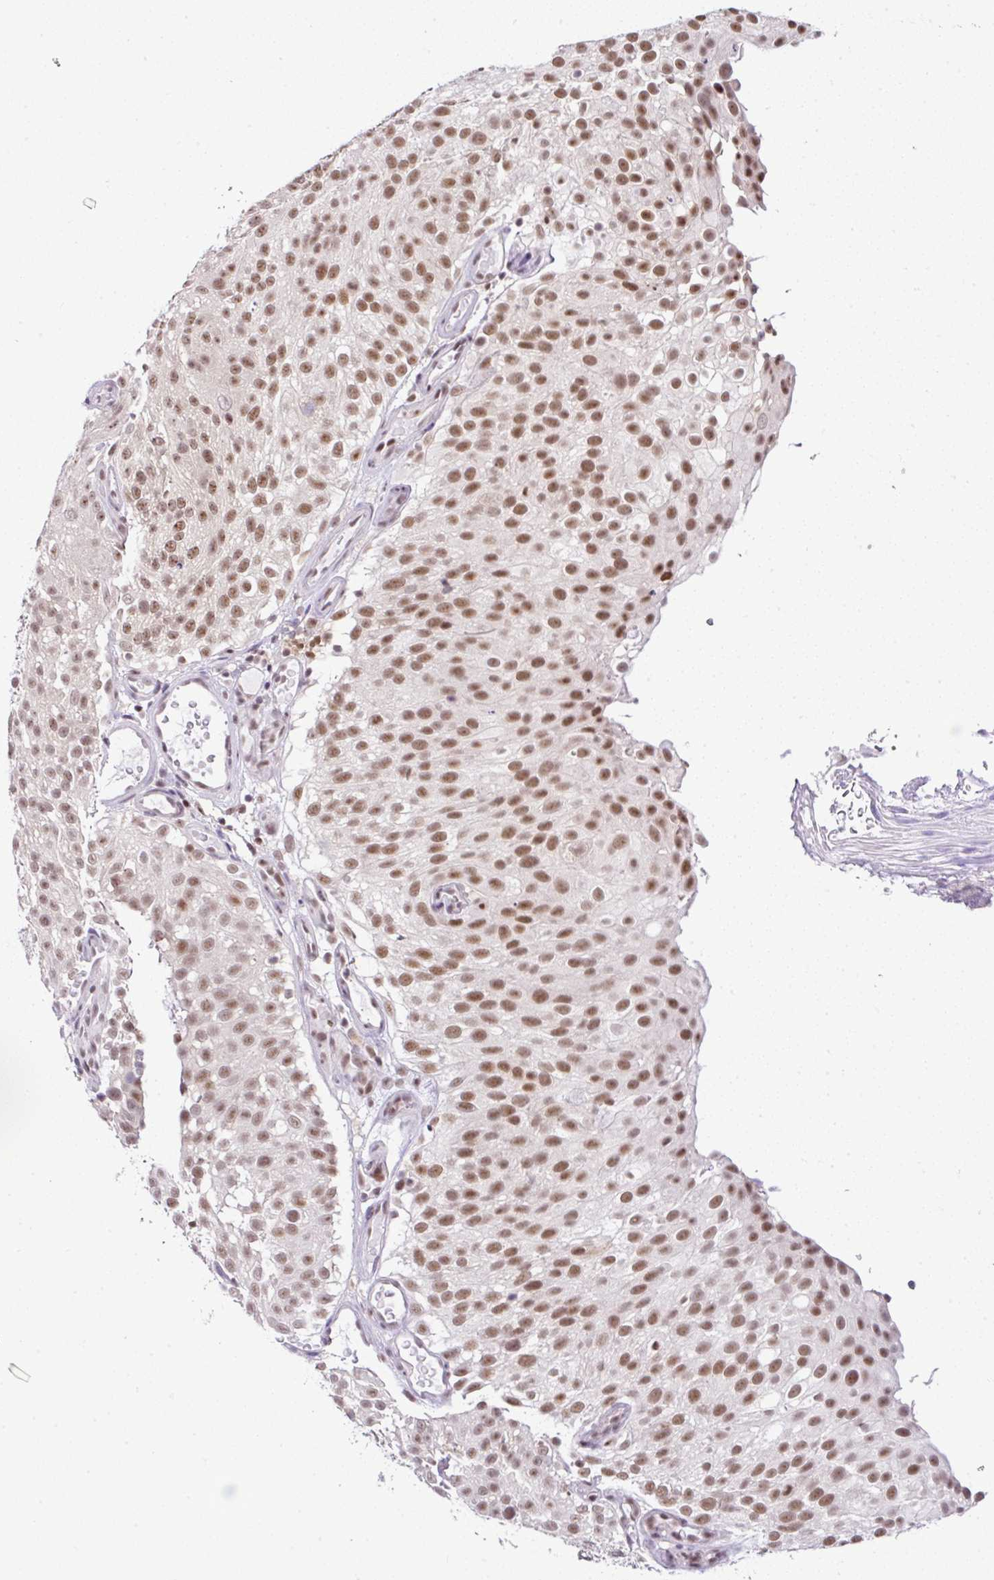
{"staining": {"intensity": "moderate", "quantity": ">75%", "location": "nuclear"}, "tissue": "urothelial cancer", "cell_type": "Tumor cells", "image_type": "cancer", "snomed": [{"axis": "morphology", "description": "Urothelial carcinoma, Low grade"}, {"axis": "topography", "description": "Urinary bladder"}], "caption": "Urothelial carcinoma (low-grade) was stained to show a protein in brown. There is medium levels of moderate nuclear positivity in approximately >75% of tumor cells. (DAB (3,3'-diaminobenzidine) IHC, brown staining for protein, blue staining for nuclei).", "gene": "PTPN2", "patient": {"sex": "male", "age": 78}}